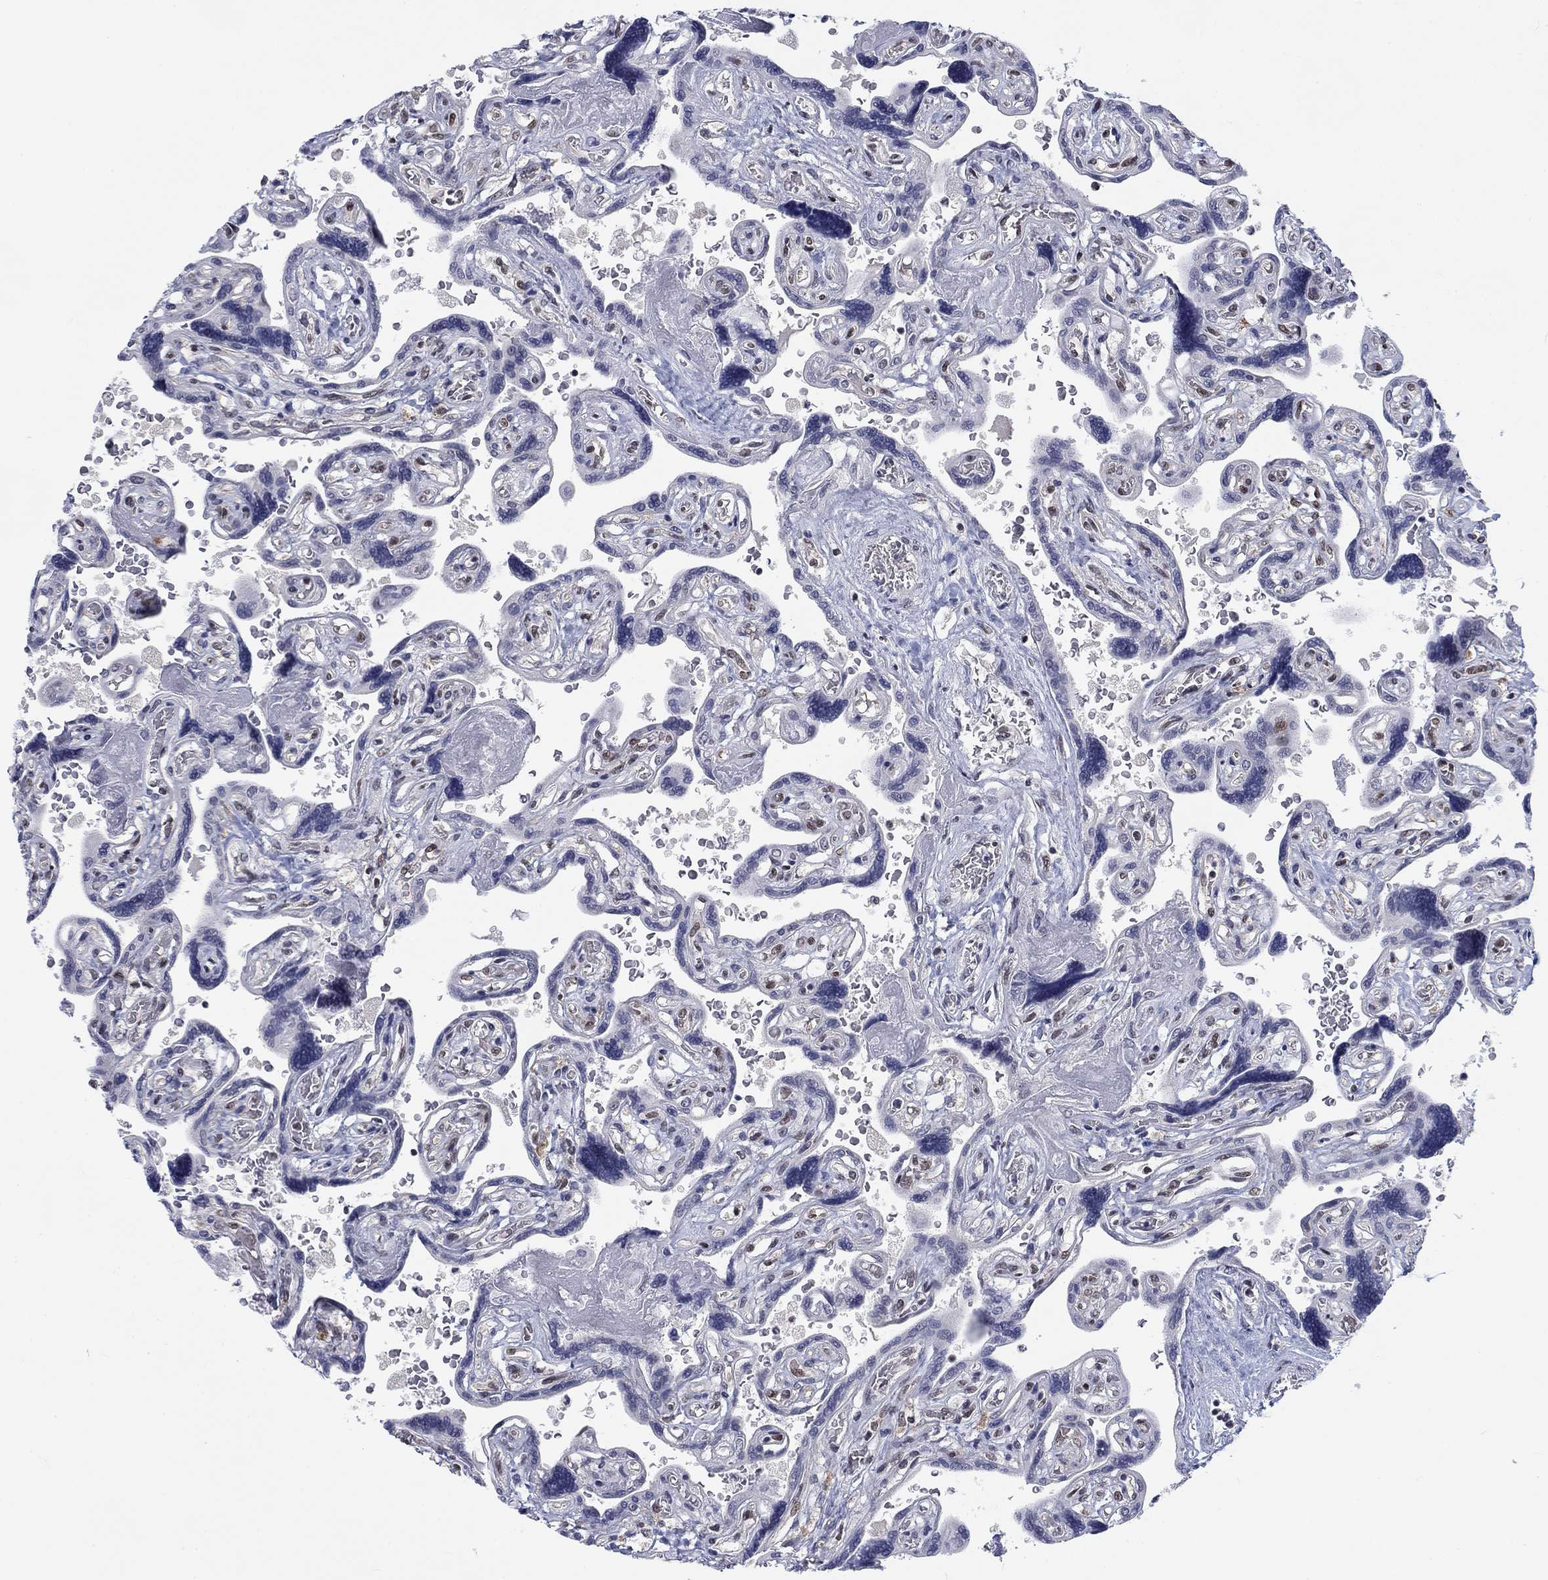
{"staining": {"intensity": "strong", "quantity": ">75%", "location": "nuclear"}, "tissue": "placenta", "cell_type": "Decidual cells", "image_type": "normal", "snomed": [{"axis": "morphology", "description": "Normal tissue, NOS"}, {"axis": "topography", "description": "Placenta"}], "caption": "Protein expression analysis of benign placenta demonstrates strong nuclear positivity in approximately >75% of decidual cells. (IHC, brightfield microscopy, high magnification).", "gene": "FYTTD1", "patient": {"sex": "female", "age": 32}}